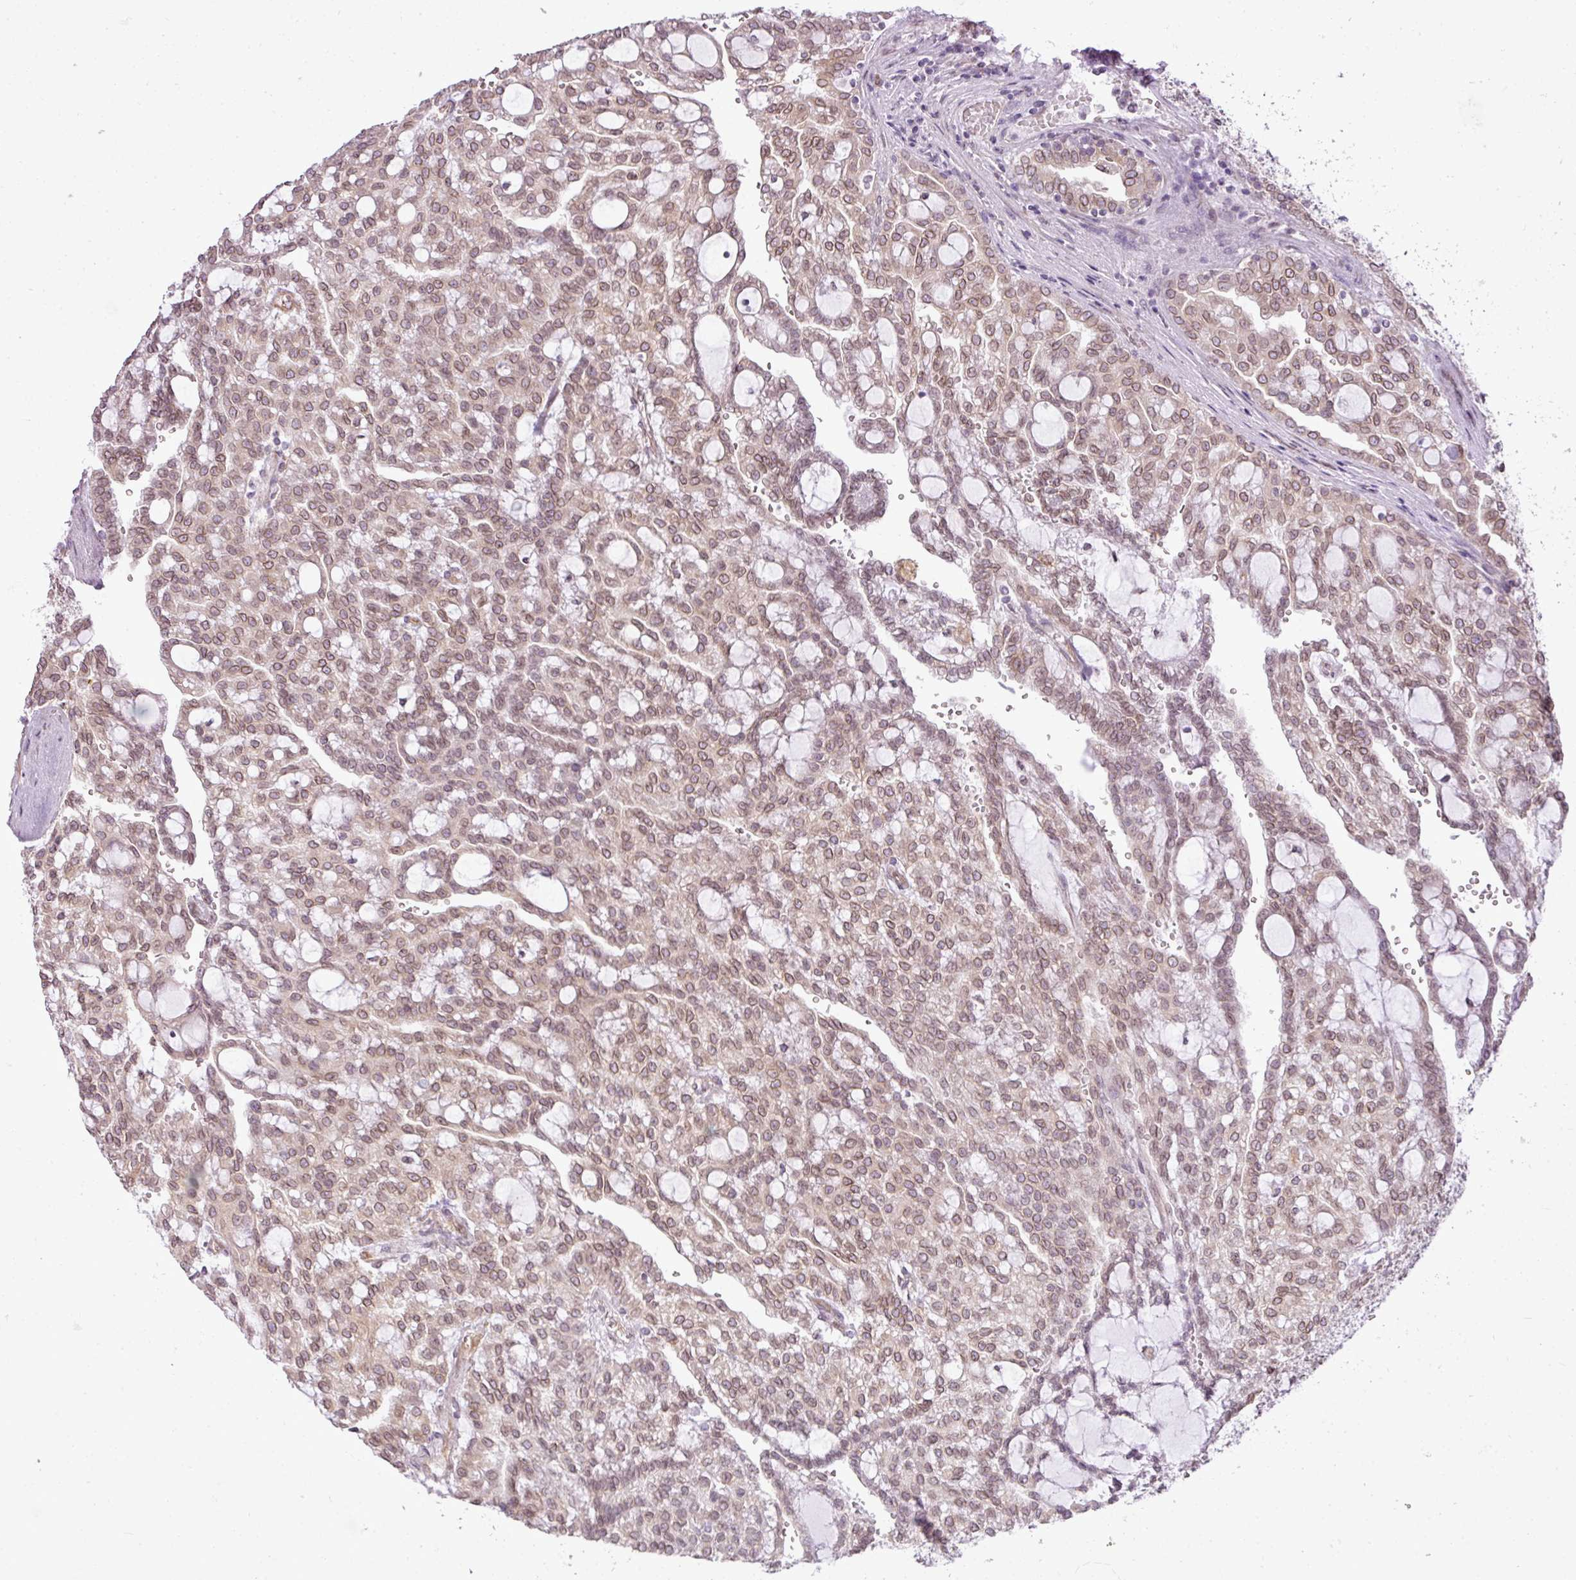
{"staining": {"intensity": "weak", "quantity": ">75%", "location": "nuclear"}, "tissue": "renal cancer", "cell_type": "Tumor cells", "image_type": "cancer", "snomed": [{"axis": "morphology", "description": "Adenocarcinoma, NOS"}, {"axis": "topography", "description": "Kidney"}], "caption": "Immunohistochemistry micrograph of neoplastic tissue: adenocarcinoma (renal) stained using IHC reveals low levels of weak protein expression localized specifically in the nuclear of tumor cells, appearing as a nuclear brown color.", "gene": "COX18", "patient": {"sex": "male", "age": 63}}